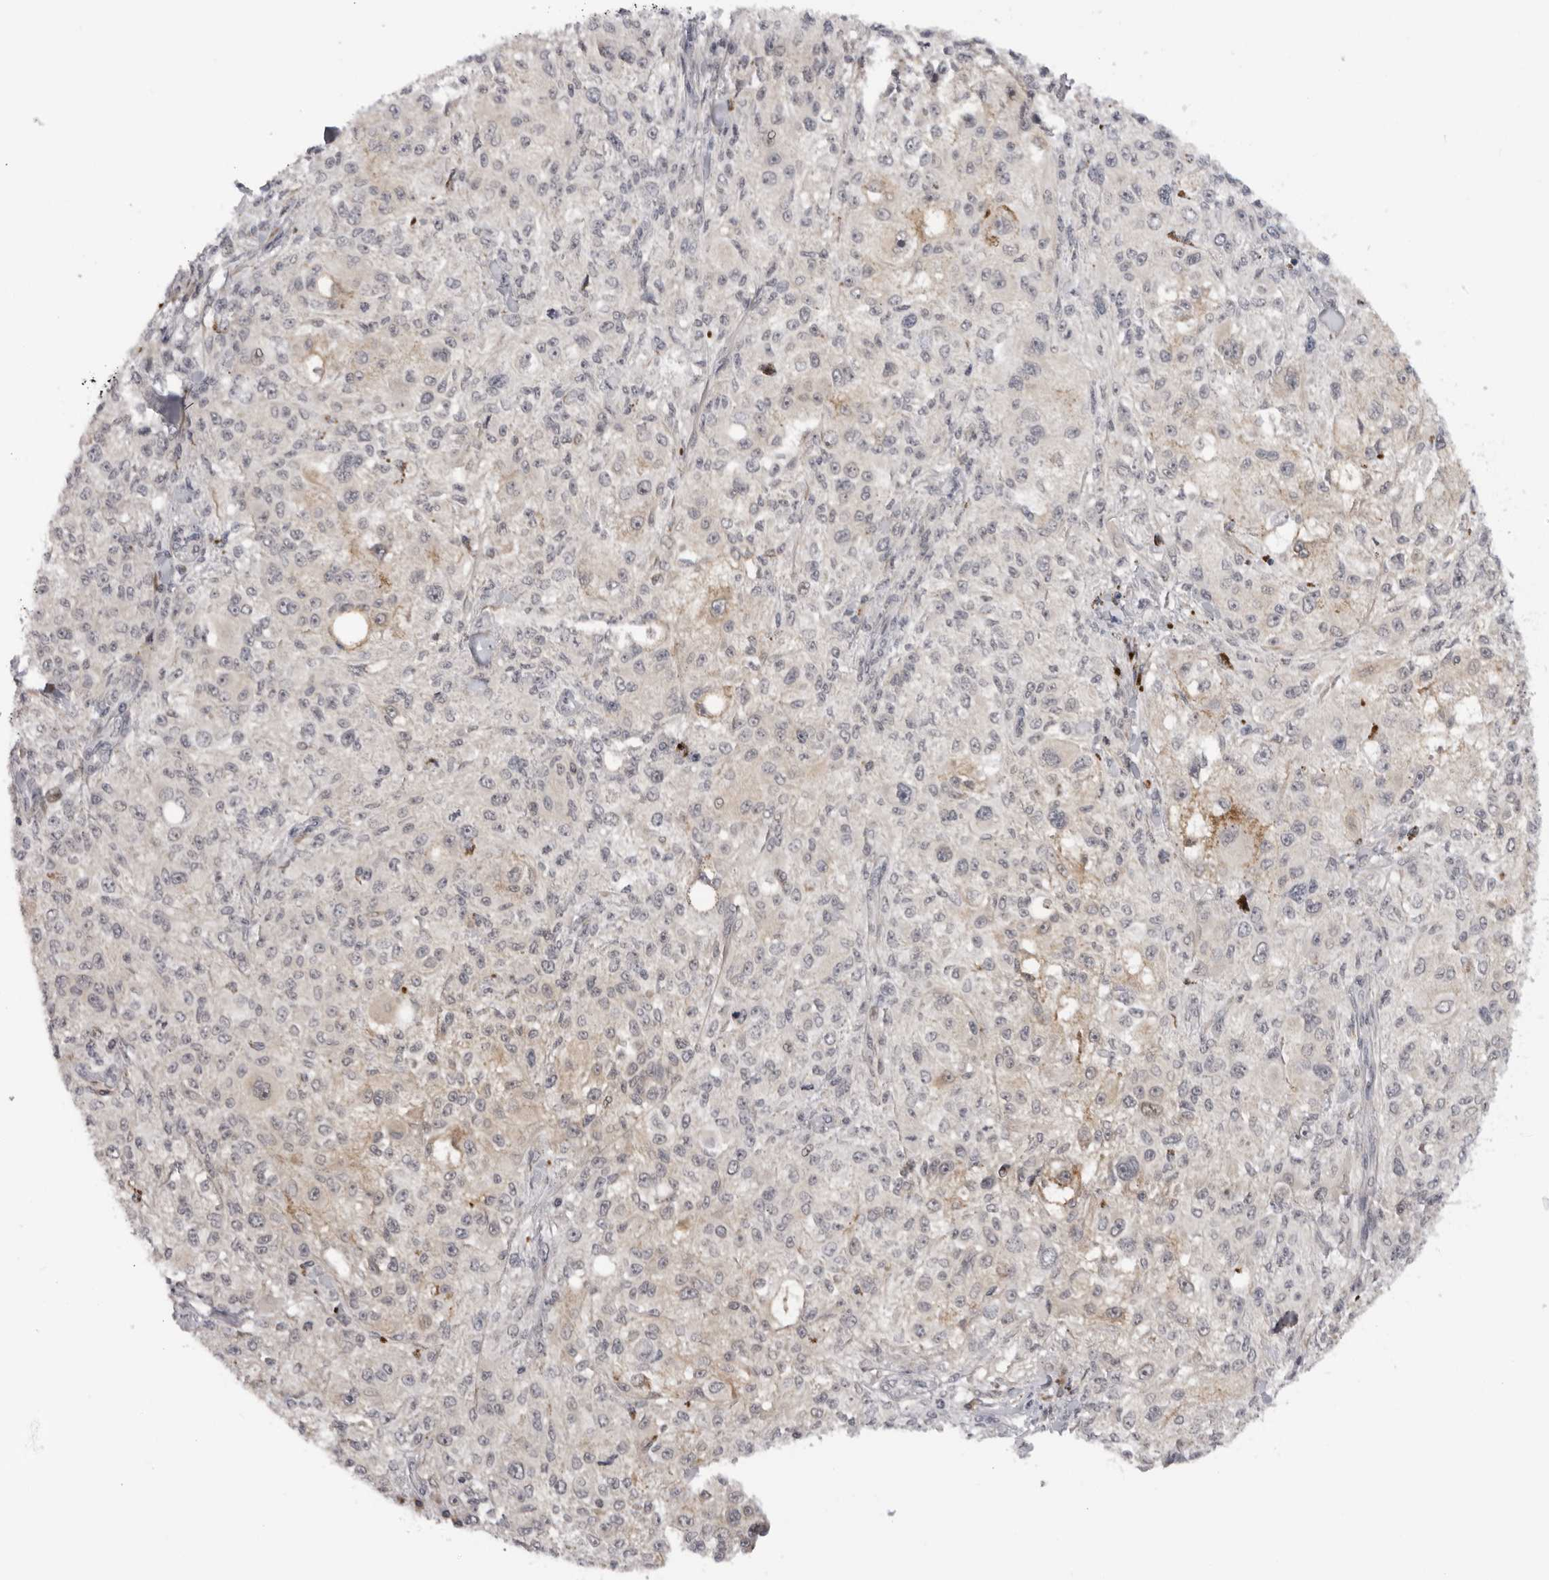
{"staining": {"intensity": "negative", "quantity": "none", "location": "none"}, "tissue": "melanoma", "cell_type": "Tumor cells", "image_type": "cancer", "snomed": [{"axis": "morphology", "description": "Necrosis, NOS"}, {"axis": "morphology", "description": "Malignant melanoma, NOS"}, {"axis": "topography", "description": "Skin"}], "caption": "Immunohistochemistry (IHC) micrograph of human melanoma stained for a protein (brown), which exhibits no expression in tumor cells.", "gene": "ALPK2", "patient": {"sex": "female", "age": 87}}